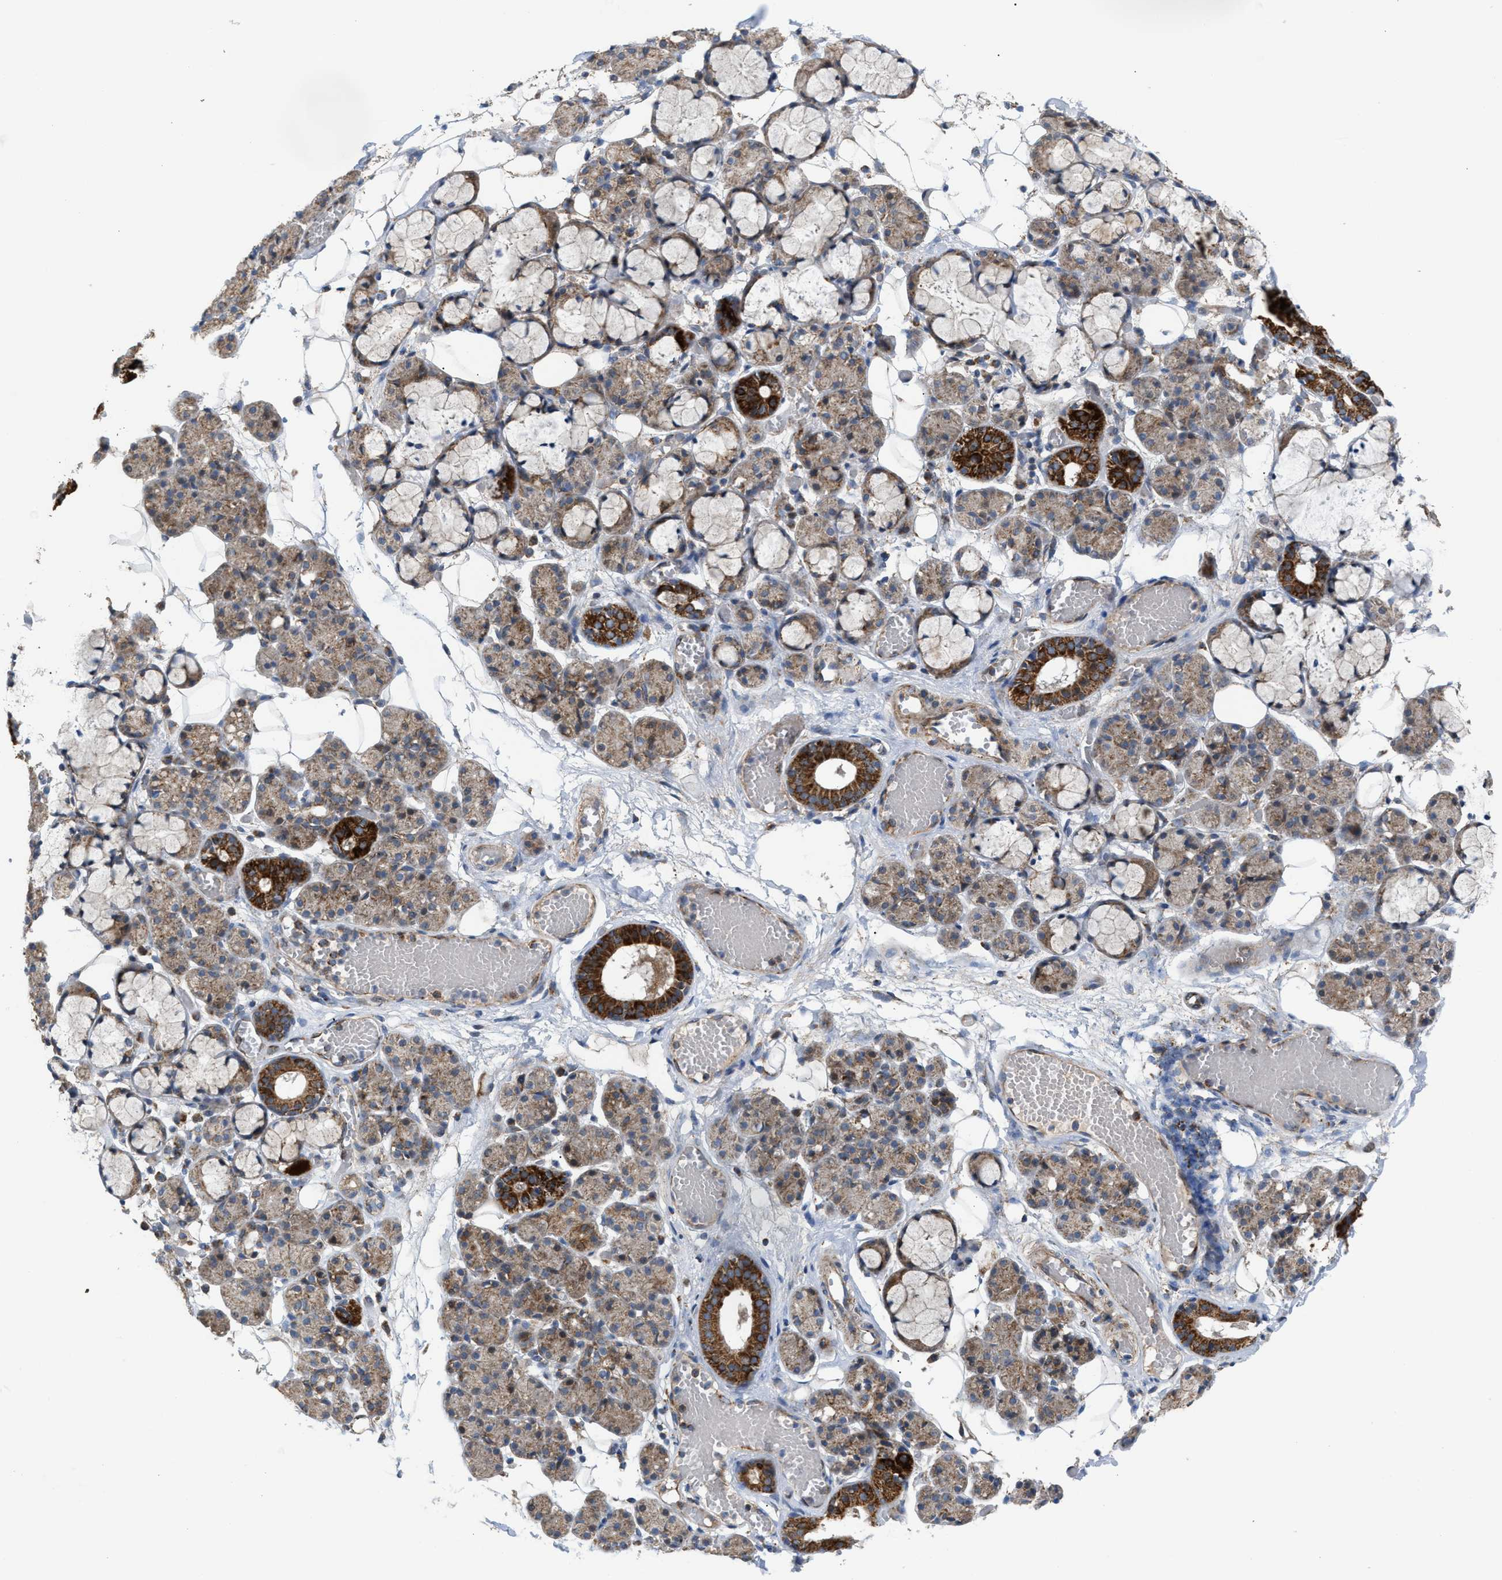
{"staining": {"intensity": "strong", "quantity": "25%-75%", "location": "cytoplasmic/membranous"}, "tissue": "salivary gland", "cell_type": "Glandular cells", "image_type": "normal", "snomed": [{"axis": "morphology", "description": "Normal tissue, NOS"}, {"axis": "topography", "description": "Salivary gland"}], "caption": "DAB immunohistochemical staining of benign salivary gland displays strong cytoplasmic/membranous protein staining in about 25%-75% of glandular cells.", "gene": "TACO1", "patient": {"sex": "male", "age": 63}}